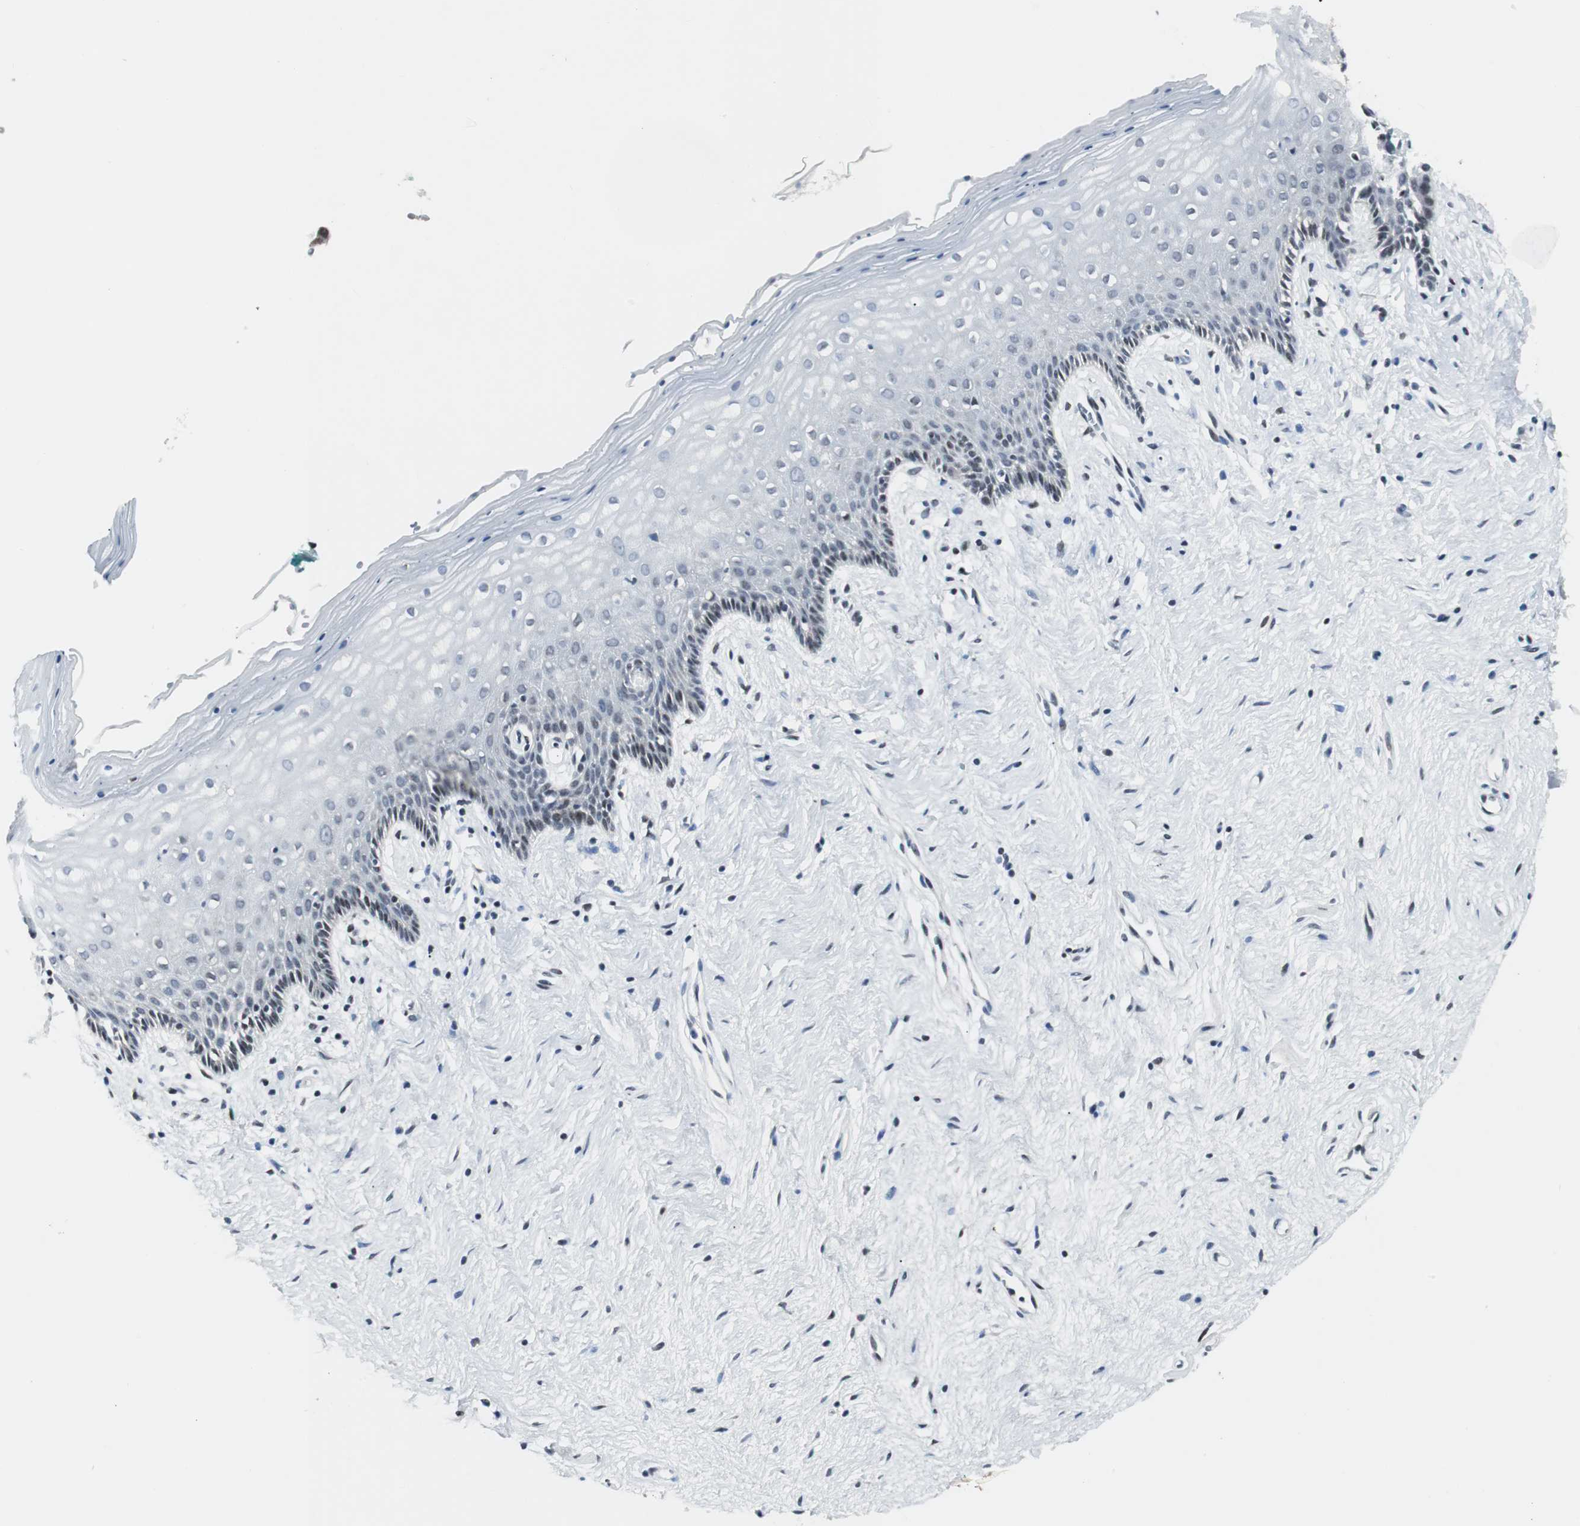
{"staining": {"intensity": "weak", "quantity": "<25%", "location": "cytoplasmic/membranous"}, "tissue": "vagina", "cell_type": "Squamous epithelial cells", "image_type": "normal", "snomed": [{"axis": "morphology", "description": "Normal tissue, NOS"}, {"axis": "topography", "description": "Vagina"}], "caption": "The immunohistochemistry image has no significant expression in squamous epithelial cells of vagina. Nuclei are stained in blue.", "gene": "MTA1", "patient": {"sex": "female", "age": 44}}